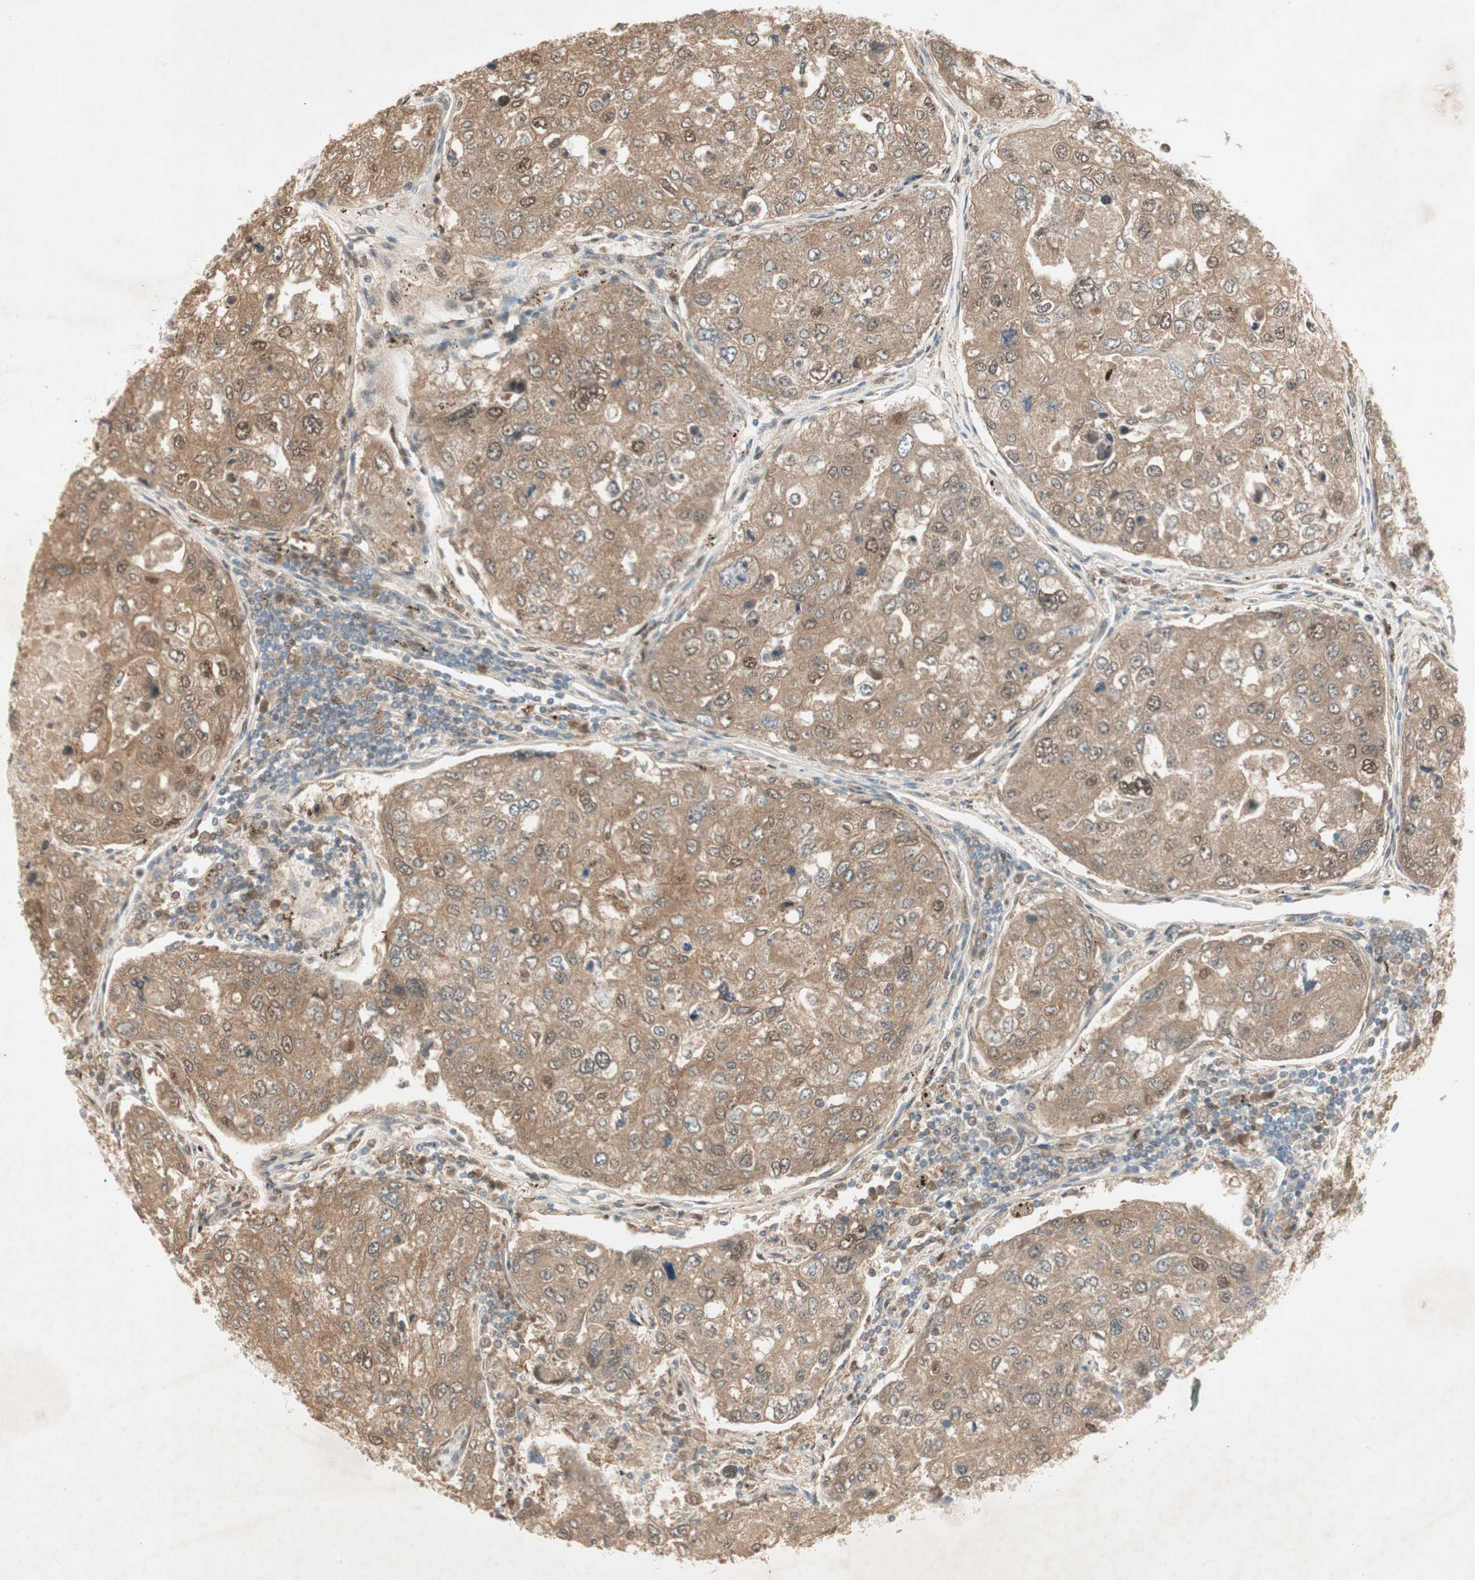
{"staining": {"intensity": "moderate", "quantity": ">75%", "location": "cytoplasmic/membranous,nuclear"}, "tissue": "urothelial cancer", "cell_type": "Tumor cells", "image_type": "cancer", "snomed": [{"axis": "morphology", "description": "Urothelial carcinoma, High grade"}, {"axis": "topography", "description": "Lymph node"}, {"axis": "topography", "description": "Urinary bladder"}], "caption": "Urothelial carcinoma (high-grade) tissue reveals moderate cytoplasmic/membranous and nuclear staining in about >75% of tumor cells", "gene": "RNGTT", "patient": {"sex": "male", "age": 51}}